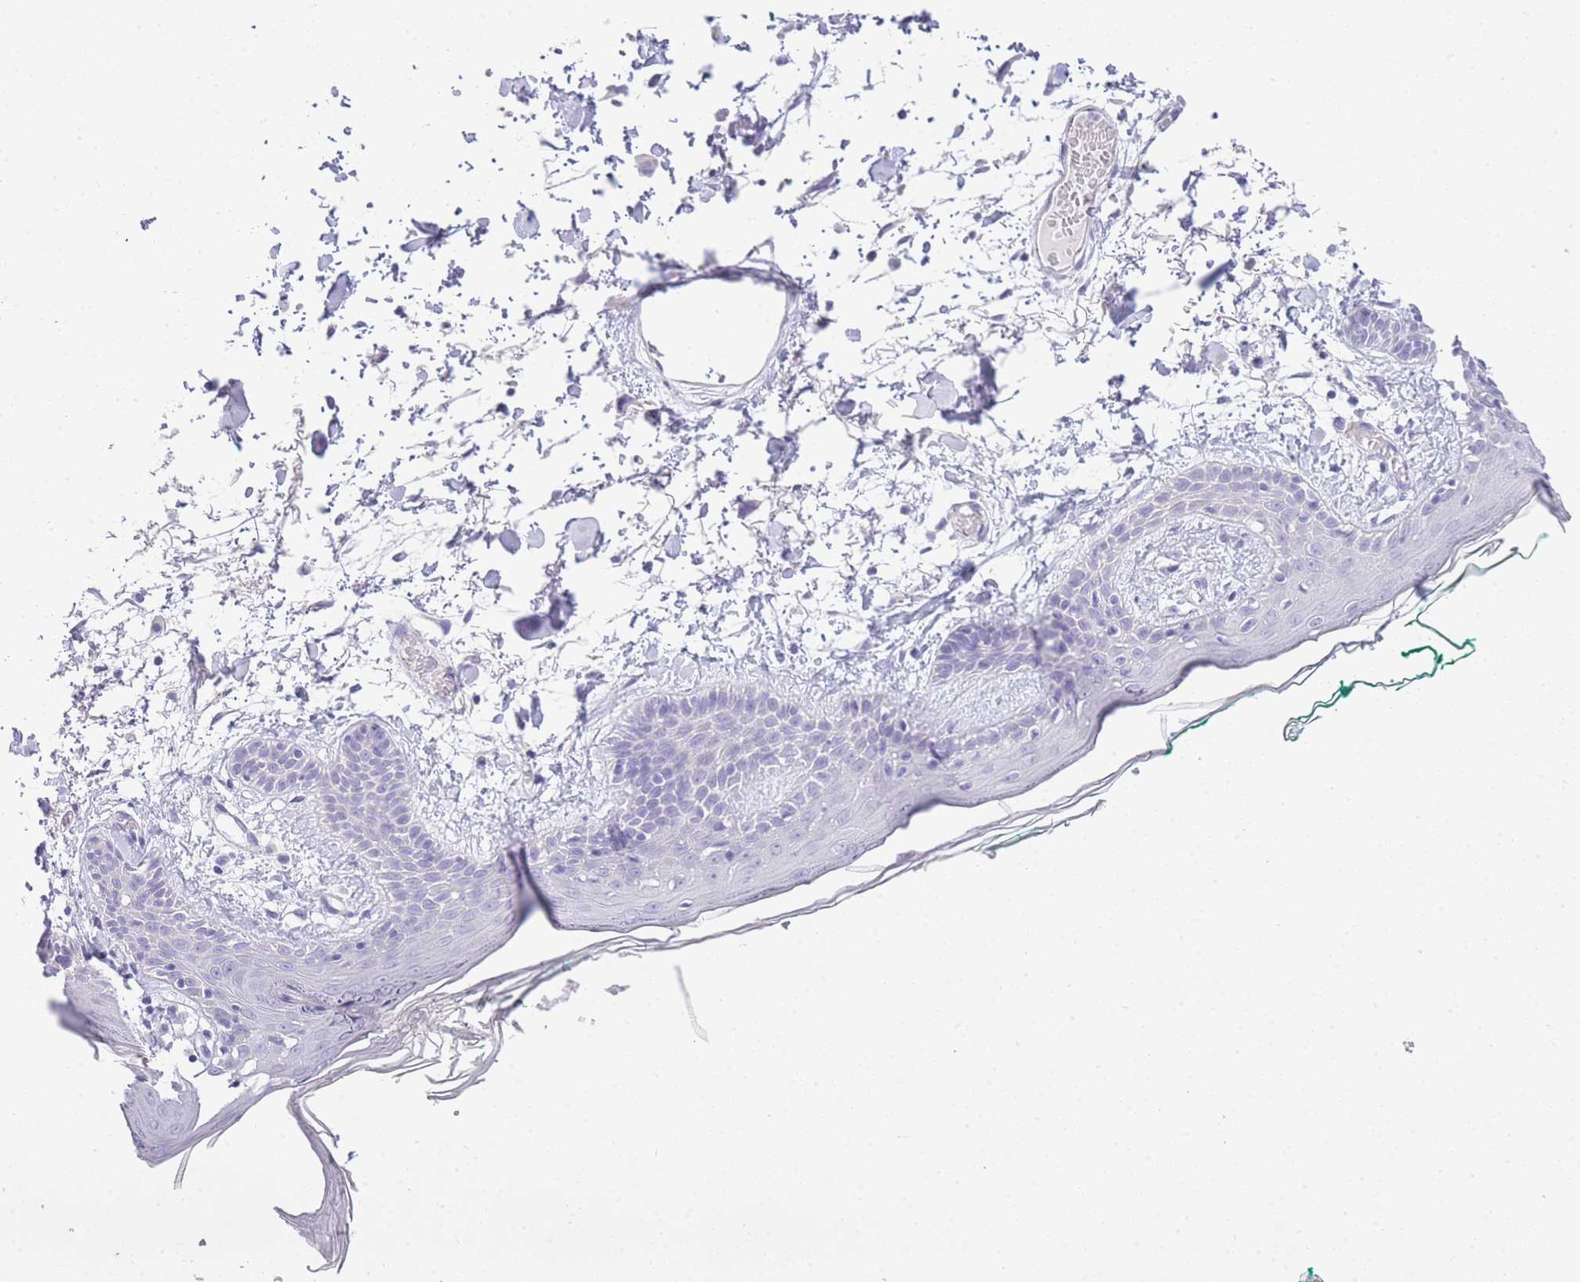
{"staining": {"intensity": "negative", "quantity": "none", "location": "none"}, "tissue": "skin", "cell_type": "Fibroblasts", "image_type": "normal", "snomed": [{"axis": "morphology", "description": "Normal tissue, NOS"}, {"axis": "topography", "description": "Skin"}], "caption": "Immunohistochemistry of normal skin reveals no staining in fibroblasts. (Stains: DAB immunohistochemistry with hematoxylin counter stain, Microscopy: brightfield microscopy at high magnification).", "gene": "RHO", "patient": {"sex": "male", "age": 79}}